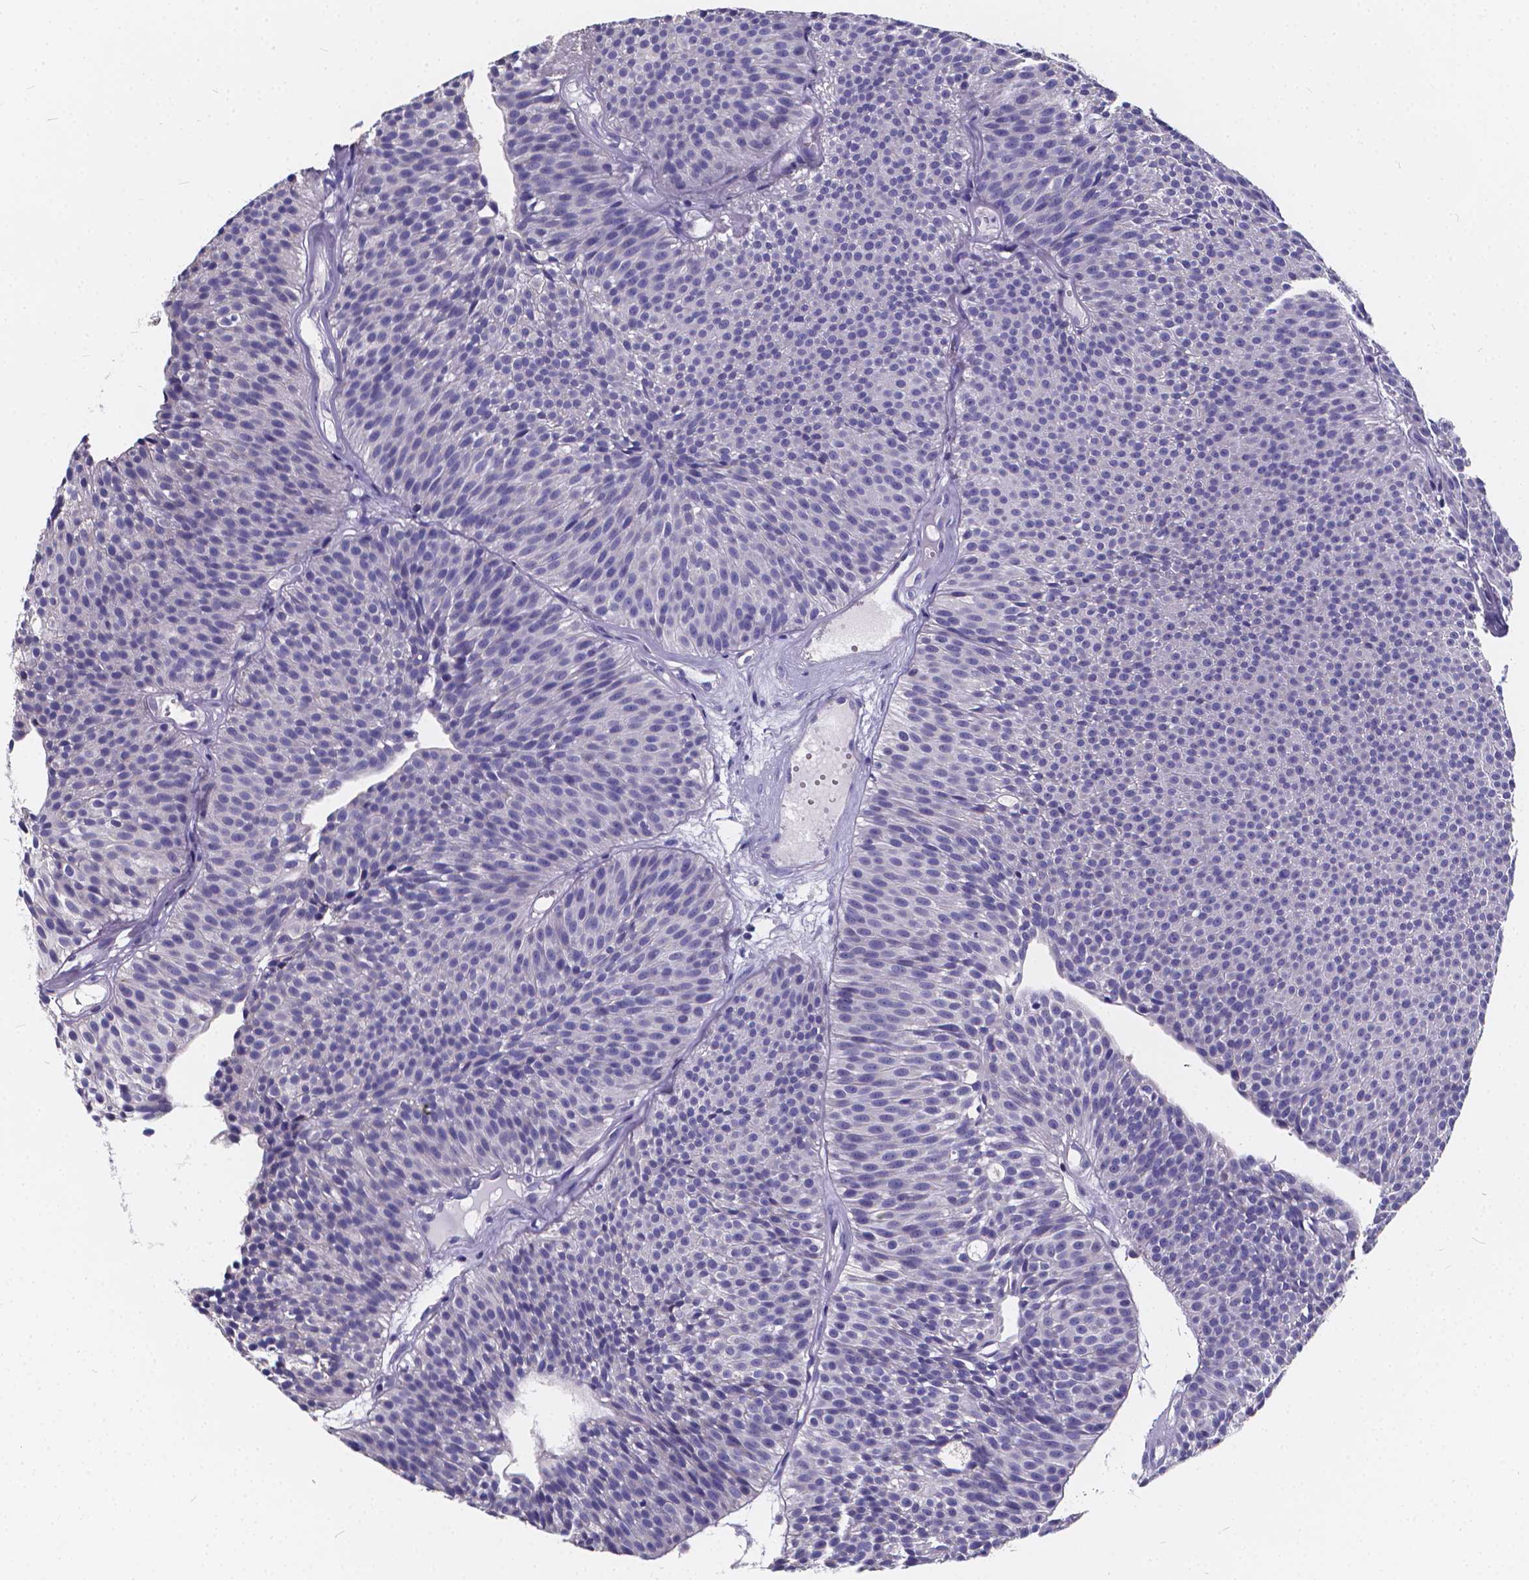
{"staining": {"intensity": "negative", "quantity": "none", "location": "none"}, "tissue": "urothelial cancer", "cell_type": "Tumor cells", "image_type": "cancer", "snomed": [{"axis": "morphology", "description": "Urothelial carcinoma, Low grade"}, {"axis": "topography", "description": "Urinary bladder"}], "caption": "High magnification brightfield microscopy of urothelial cancer stained with DAB (brown) and counterstained with hematoxylin (blue): tumor cells show no significant expression. (Stains: DAB (3,3'-diaminobenzidine) immunohistochemistry (IHC) with hematoxylin counter stain, Microscopy: brightfield microscopy at high magnification).", "gene": "SPEF2", "patient": {"sex": "male", "age": 63}}